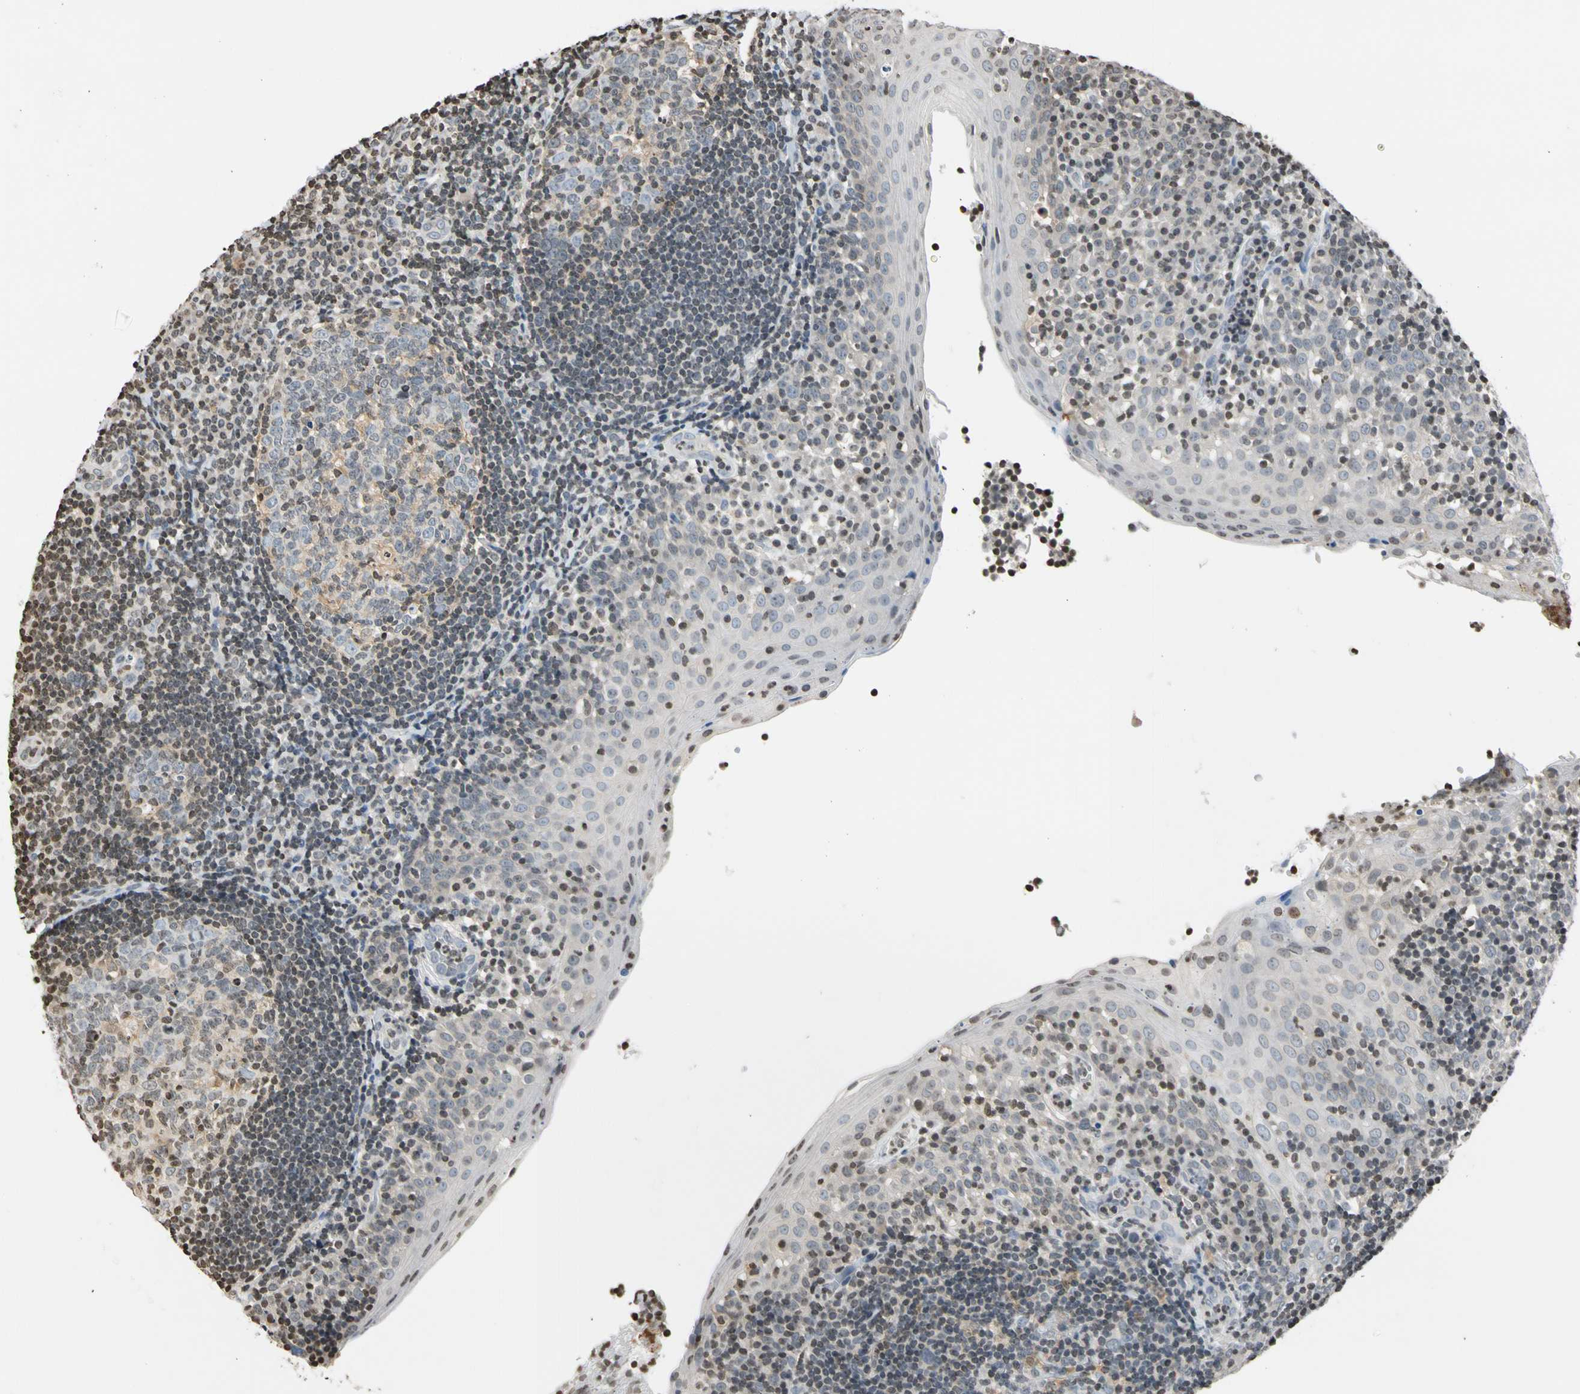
{"staining": {"intensity": "weak", "quantity": "25%-75%", "location": "cytoplasmic/membranous"}, "tissue": "tonsil", "cell_type": "Germinal center cells", "image_type": "normal", "snomed": [{"axis": "morphology", "description": "Normal tissue, NOS"}, {"axis": "topography", "description": "Tonsil"}], "caption": "Brown immunohistochemical staining in normal tonsil displays weak cytoplasmic/membranous staining in about 25%-75% of germinal center cells. The protein is stained brown, and the nuclei are stained in blue (DAB IHC with brightfield microscopy, high magnification).", "gene": "GPX4", "patient": {"sex": "female", "age": 40}}